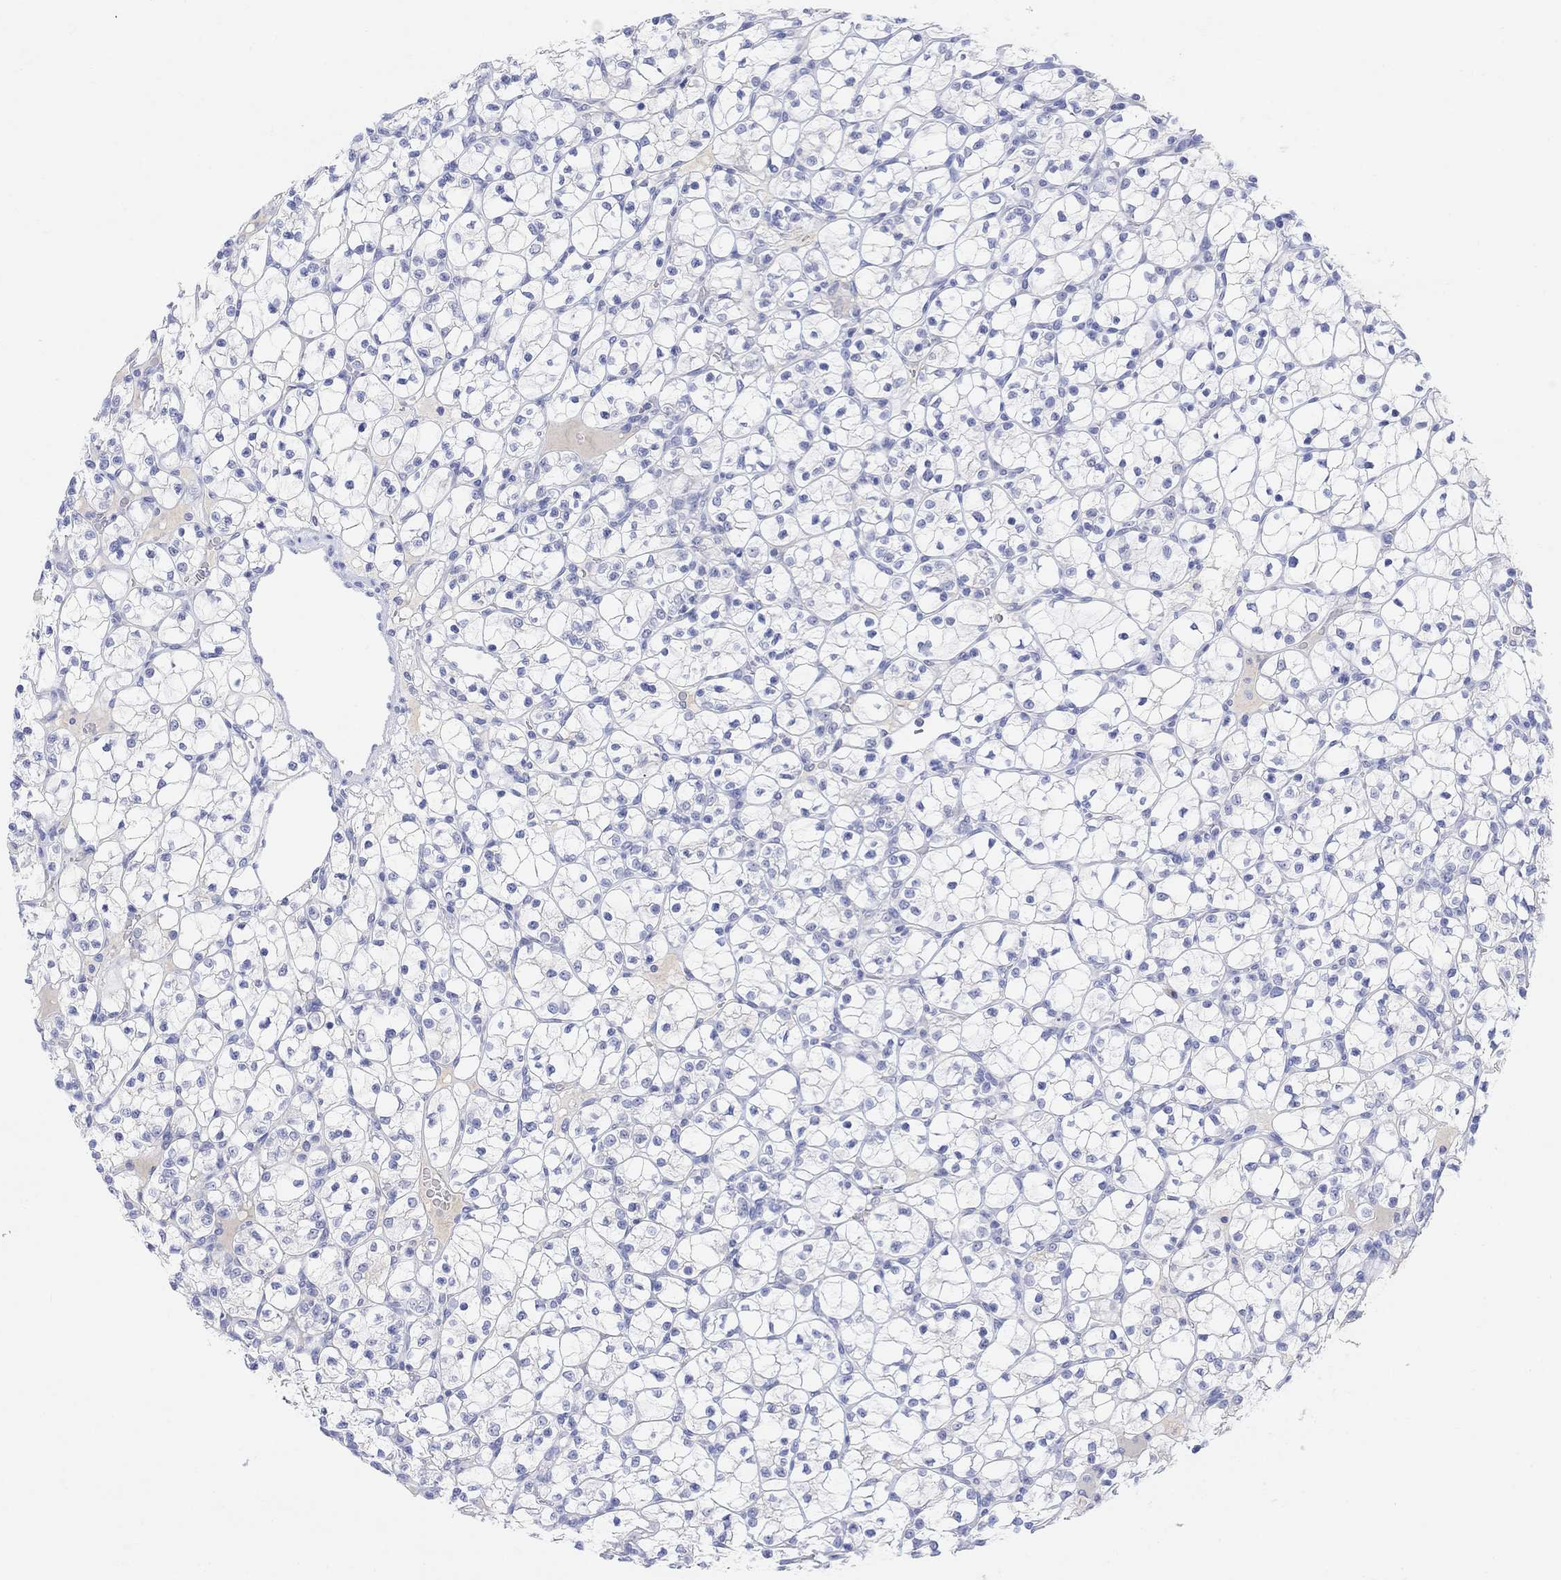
{"staining": {"intensity": "negative", "quantity": "none", "location": "none"}, "tissue": "renal cancer", "cell_type": "Tumor cells", "image_type": "cancer", "snomed": [{"axis": "morphology", "description": "Adenocarcinoma, NOS"}, {"axis": "topography", "description": "Kidney"}], "caption": "Immunohistochemical staining of renal cancer exhibits no significant expression in tumor cells. Nuclei are stained in blue.", "gene": "TYR", "patient": {"sex": "female", "age": 89}}